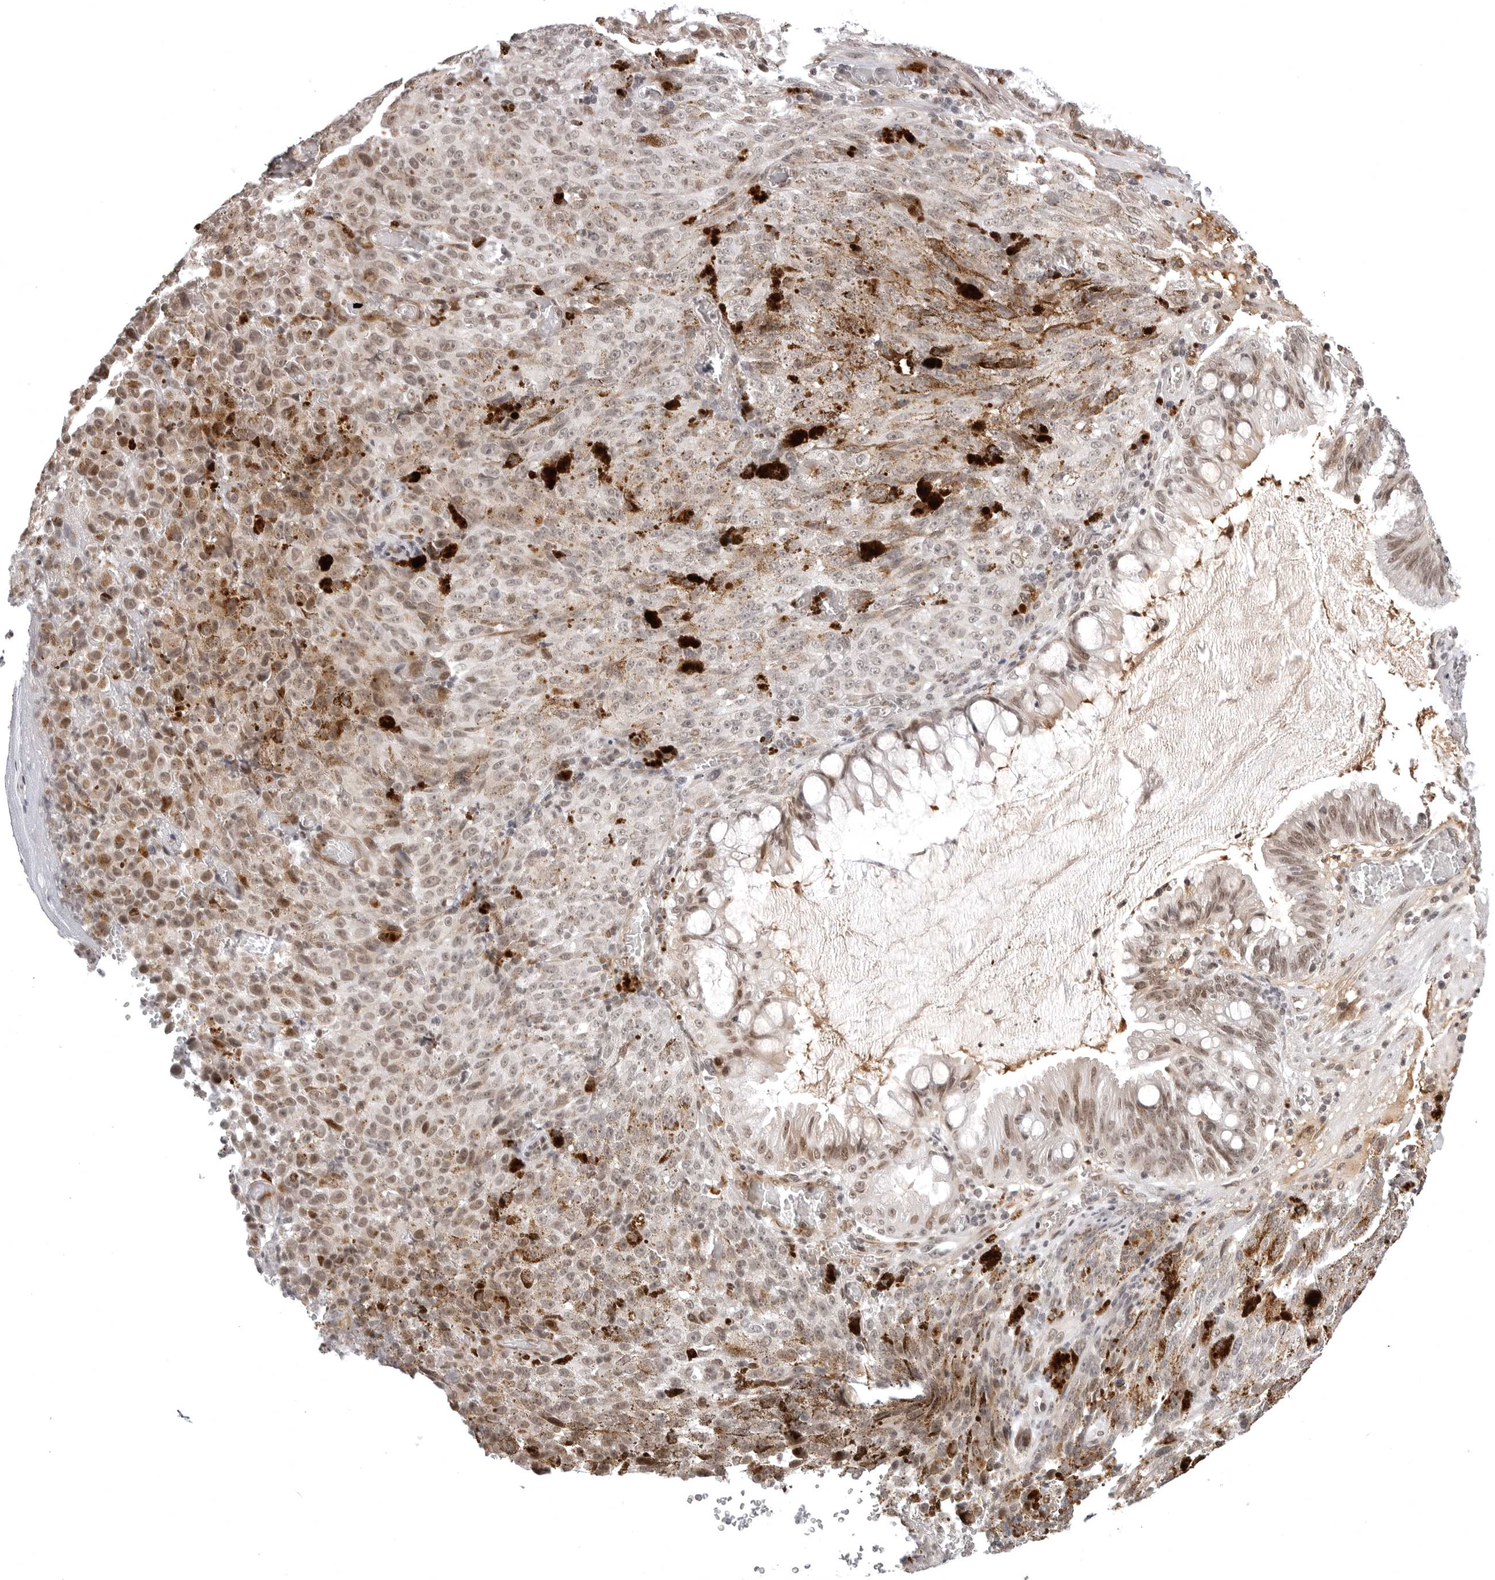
{"staining": {"intensity": "moderate", "quantity": ">75%", "location": "nuclear"}, "tissue": "melanoma", "cell_type": "Tumor cells", "image_type": "cancer", "snomed": [{"axis": "morphology", "description": "Malignant melanoma, NOS"}, {"axis": "topography", "description": "Rectum"}], "caption": "Brown immunohistochemical staining in human malignant melanoma displays moderate nuclear staining in about >75% of tumor cells.", "gene": "PHF3", "patient": {"sex": "female", "age": 81}}